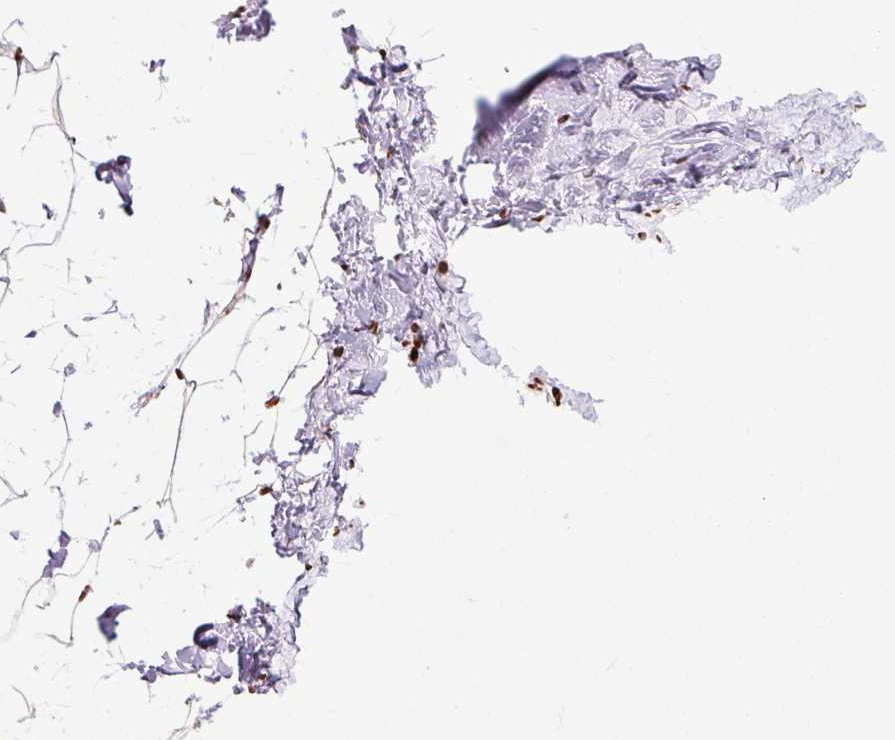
{"staining": {"intensity": "moderate", "quantity": ">75%", "location": "nuclear"}, "tissue": "breast", "cell_type": "Adipocytes", "image_type": "normal", "snomed": [{"axis": "morphology", "description": "Normal tissue, NOS"}, {"axis": "topography", "description": "Breast"}], "caption": "Immunohistochemistry (IHC) of unremarkable human breast shows medium levels of moderate nuclear expression in approximately >75% of adipocytes.", "gene": "XRCC6", "patient": {"sex": "female", "age": 23}}